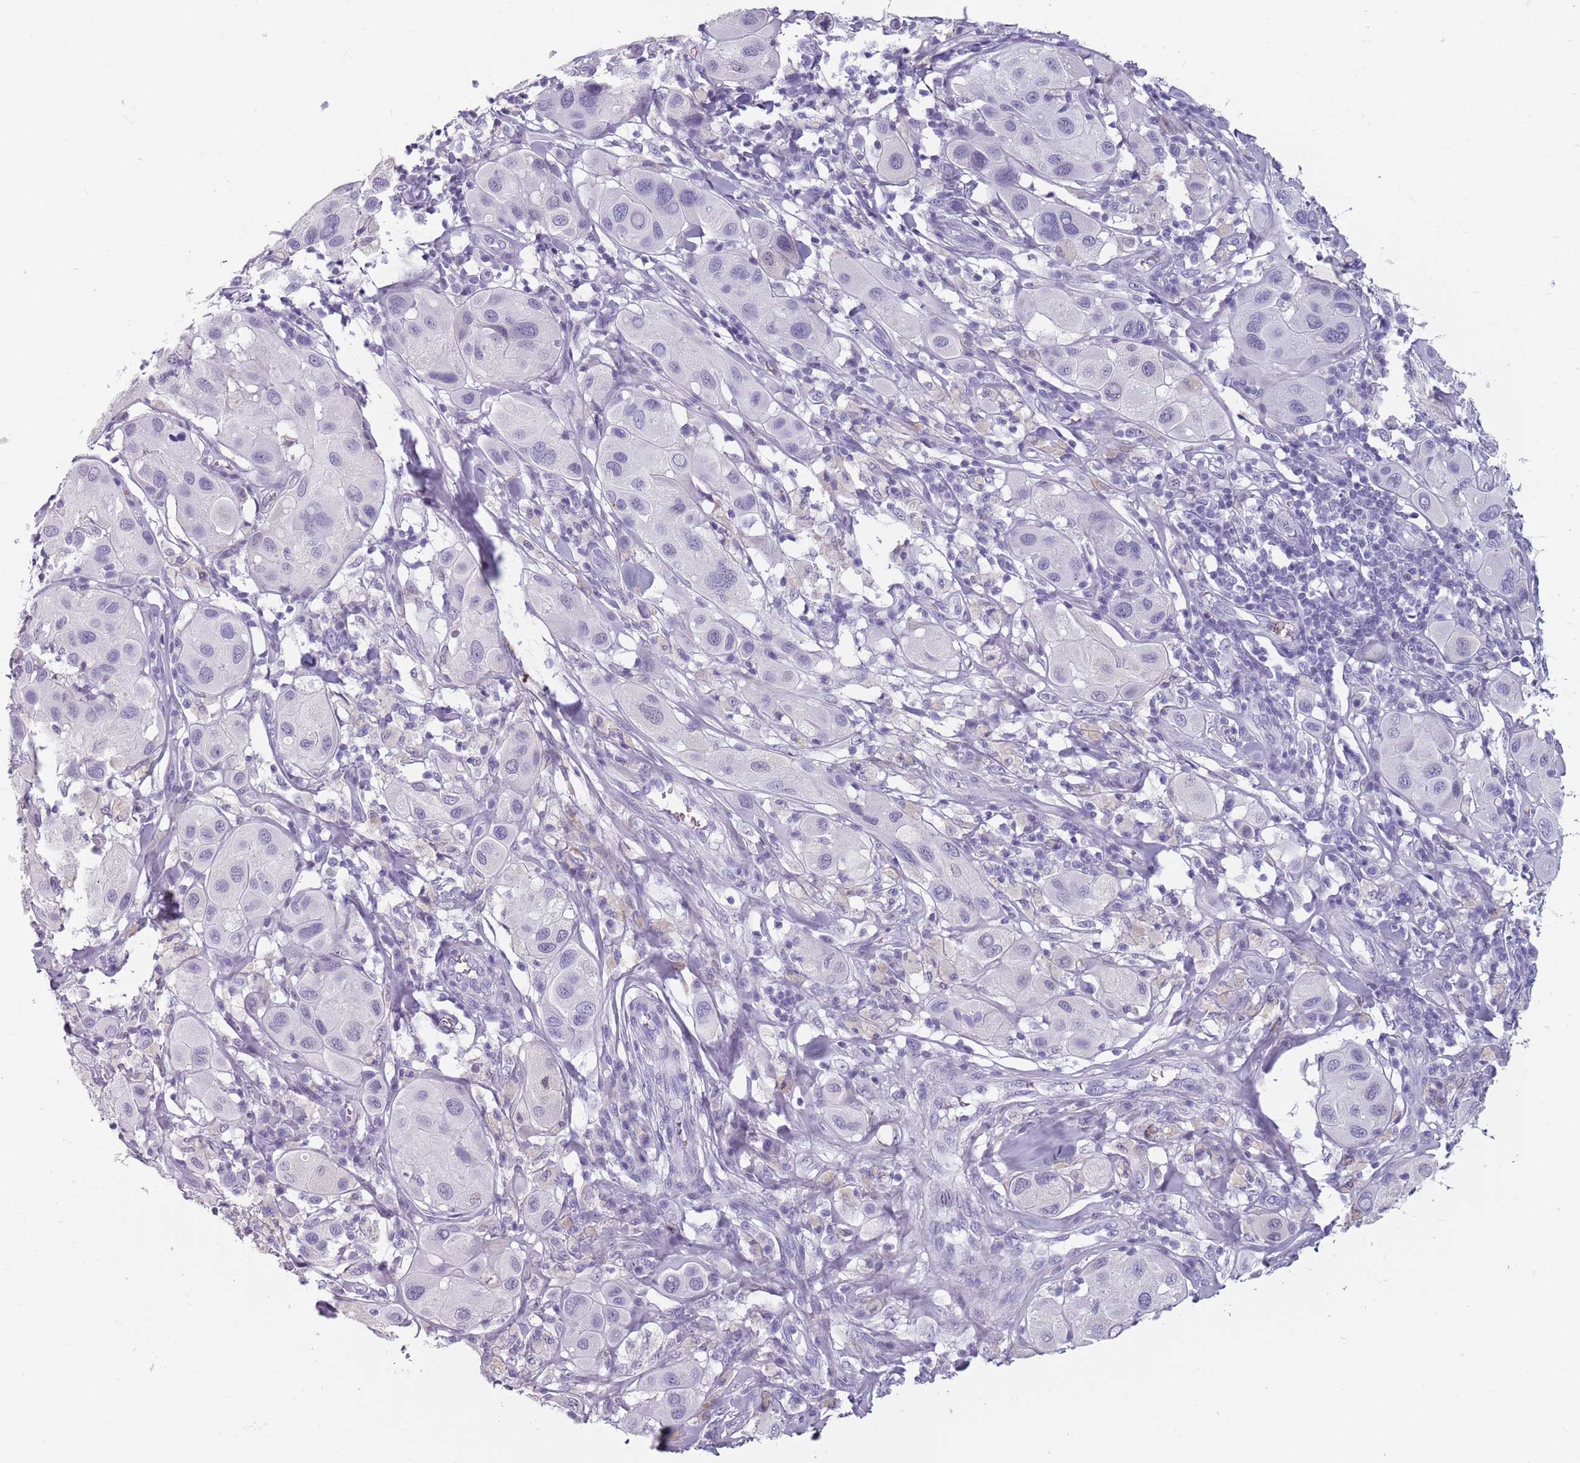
{"staining": {"intensity": "negative", "quantity": "none", "location": "none"}, "tissue": "melanoma", "cell_type": "Tumor cells", "image_type": "cancer", "snomed": [{"axis": "morphology", "description": "Malignant melanoma, Metastatic site"}, {"axis": "topography", "description": "Skin"}], "caption": "DAB immunohistochemical staining of melanoma demonstrates no significant expression in tumor cells.", "gene": "SPESP1", "patient": {"sex": "male", "age": 41}}